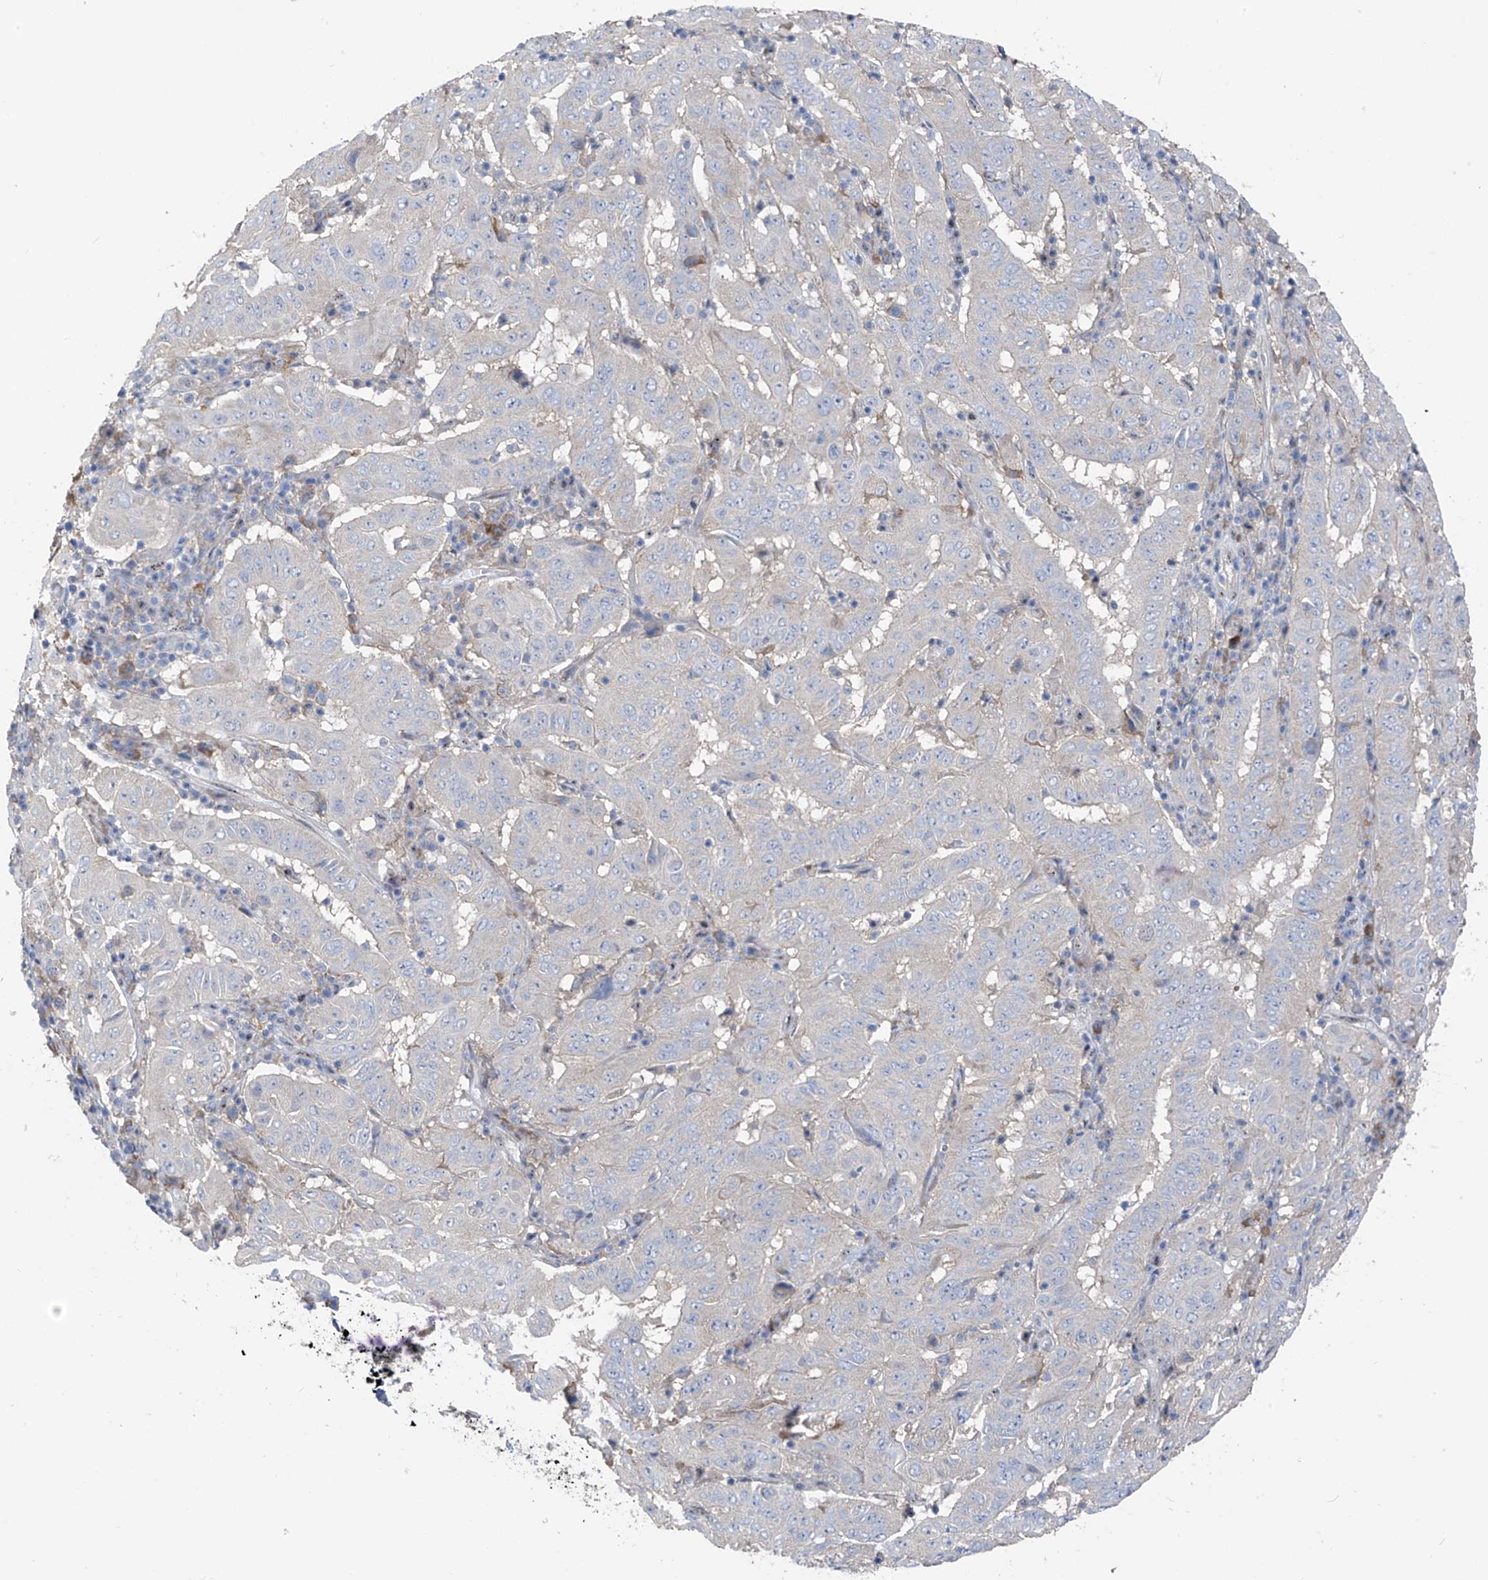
{"staining": {"intensity": "negative", "quantity": "none", "location": "none"}, "tissue": "pancreatic cancer", "cell_type": "Tumor cells", "image_type": "cancer", "snomed": [{"axis": "morphology", "description": "Adenocarcinoma, NOS"}, {"axis": "topography", "description": "Pancreas"}], "caption": "There is no significant positivity in tumor cells of pancreatic adenocarcinoma.", "gene": "RPL4", "patient": {"sex": "male", "age": 63}}